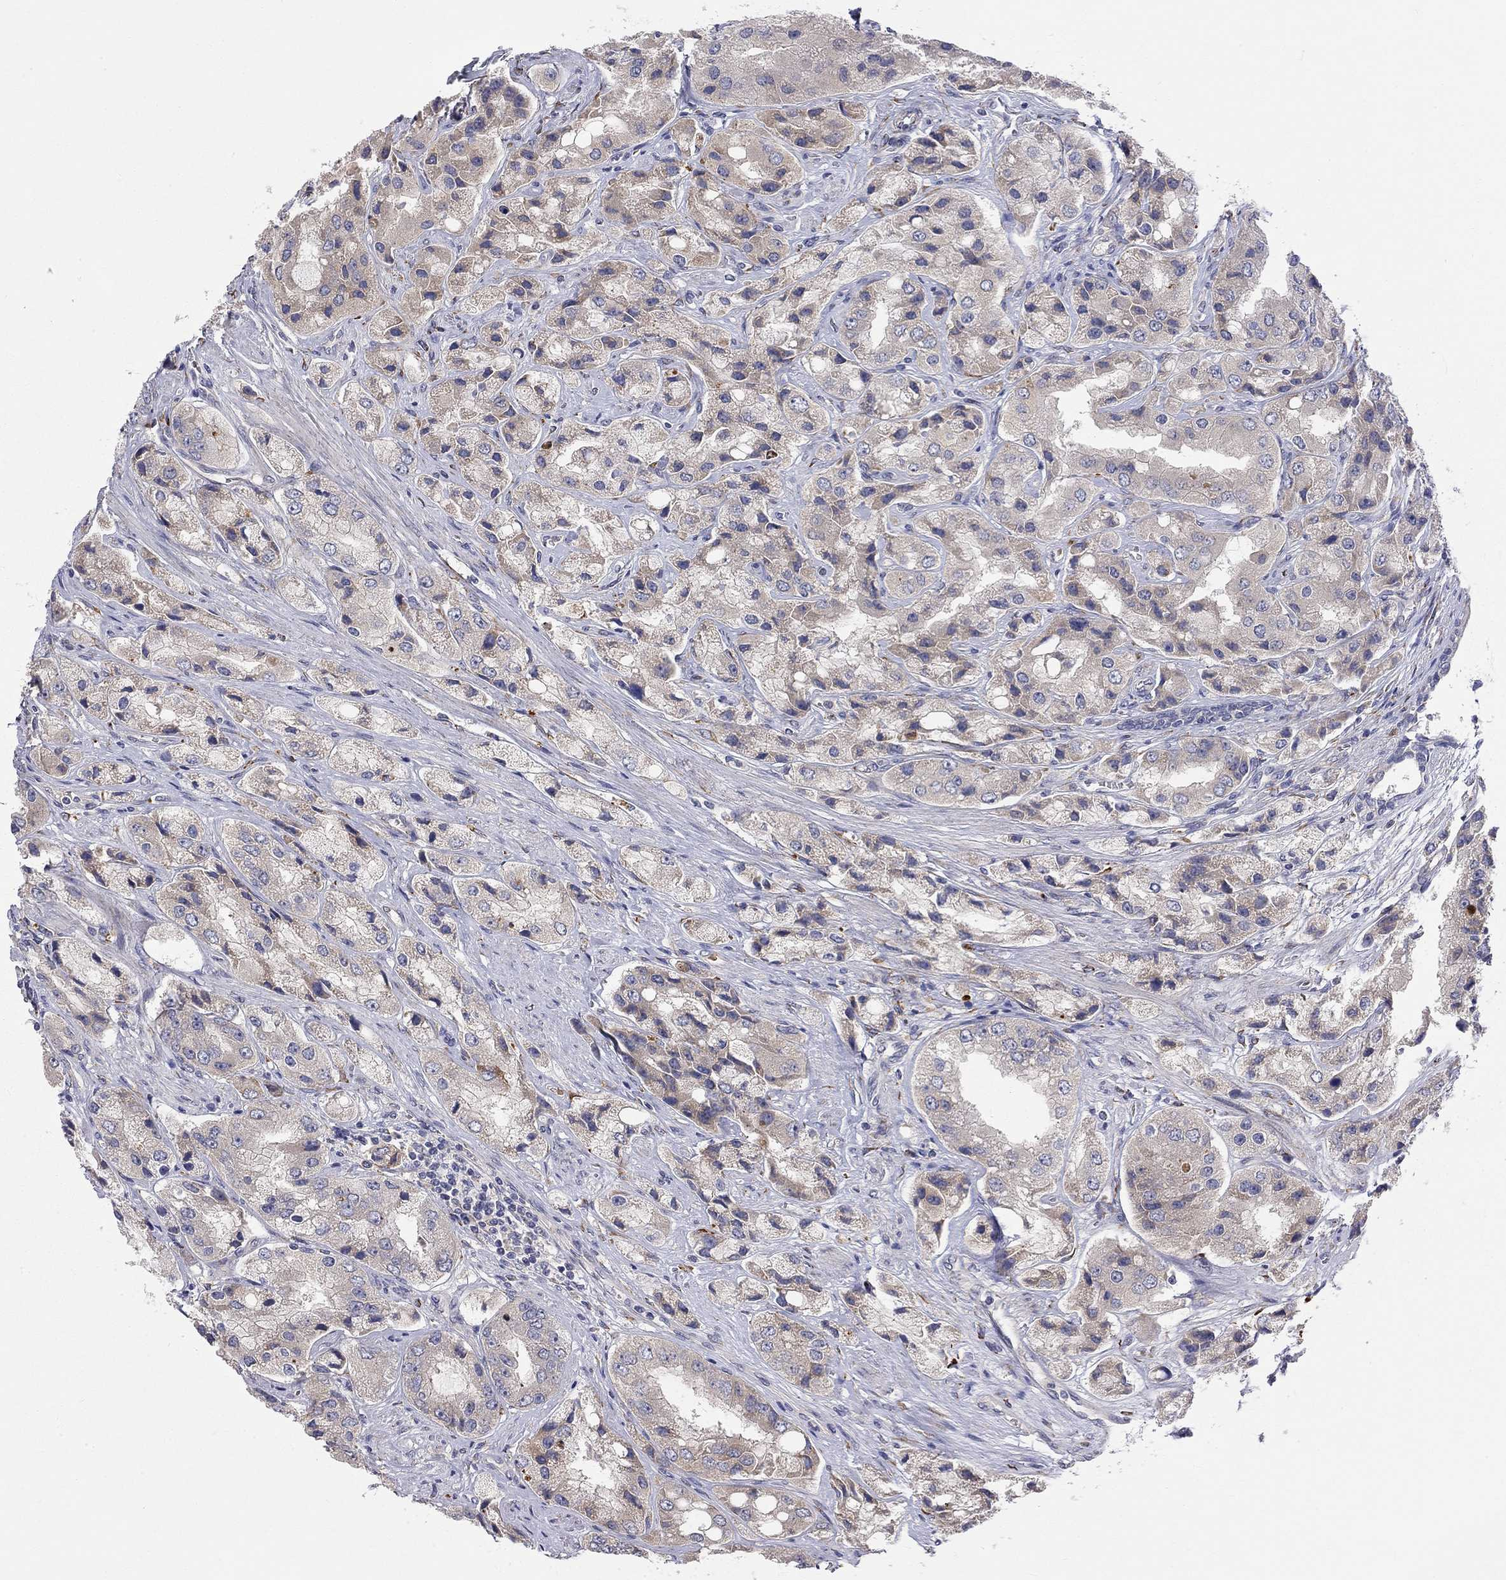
{"staining": {"intensity": "negative", "quantity": "none", "location": "none"}, "tissue": "prostate cancer", "cell_type": "Tumor cells", "image_type": "cancer", "snomed": [{"axis": "morphology", "description": "Adenocarcinoma, Low grade"}, {"axis": "topography", "description": "Prostate"}], "caption": "Immunohistochemistry (IHC) of prostate cancer shows no staining in tumor cells.", "gene": "CASTOR1", "patient": {"sex": "male", "age": 69}}